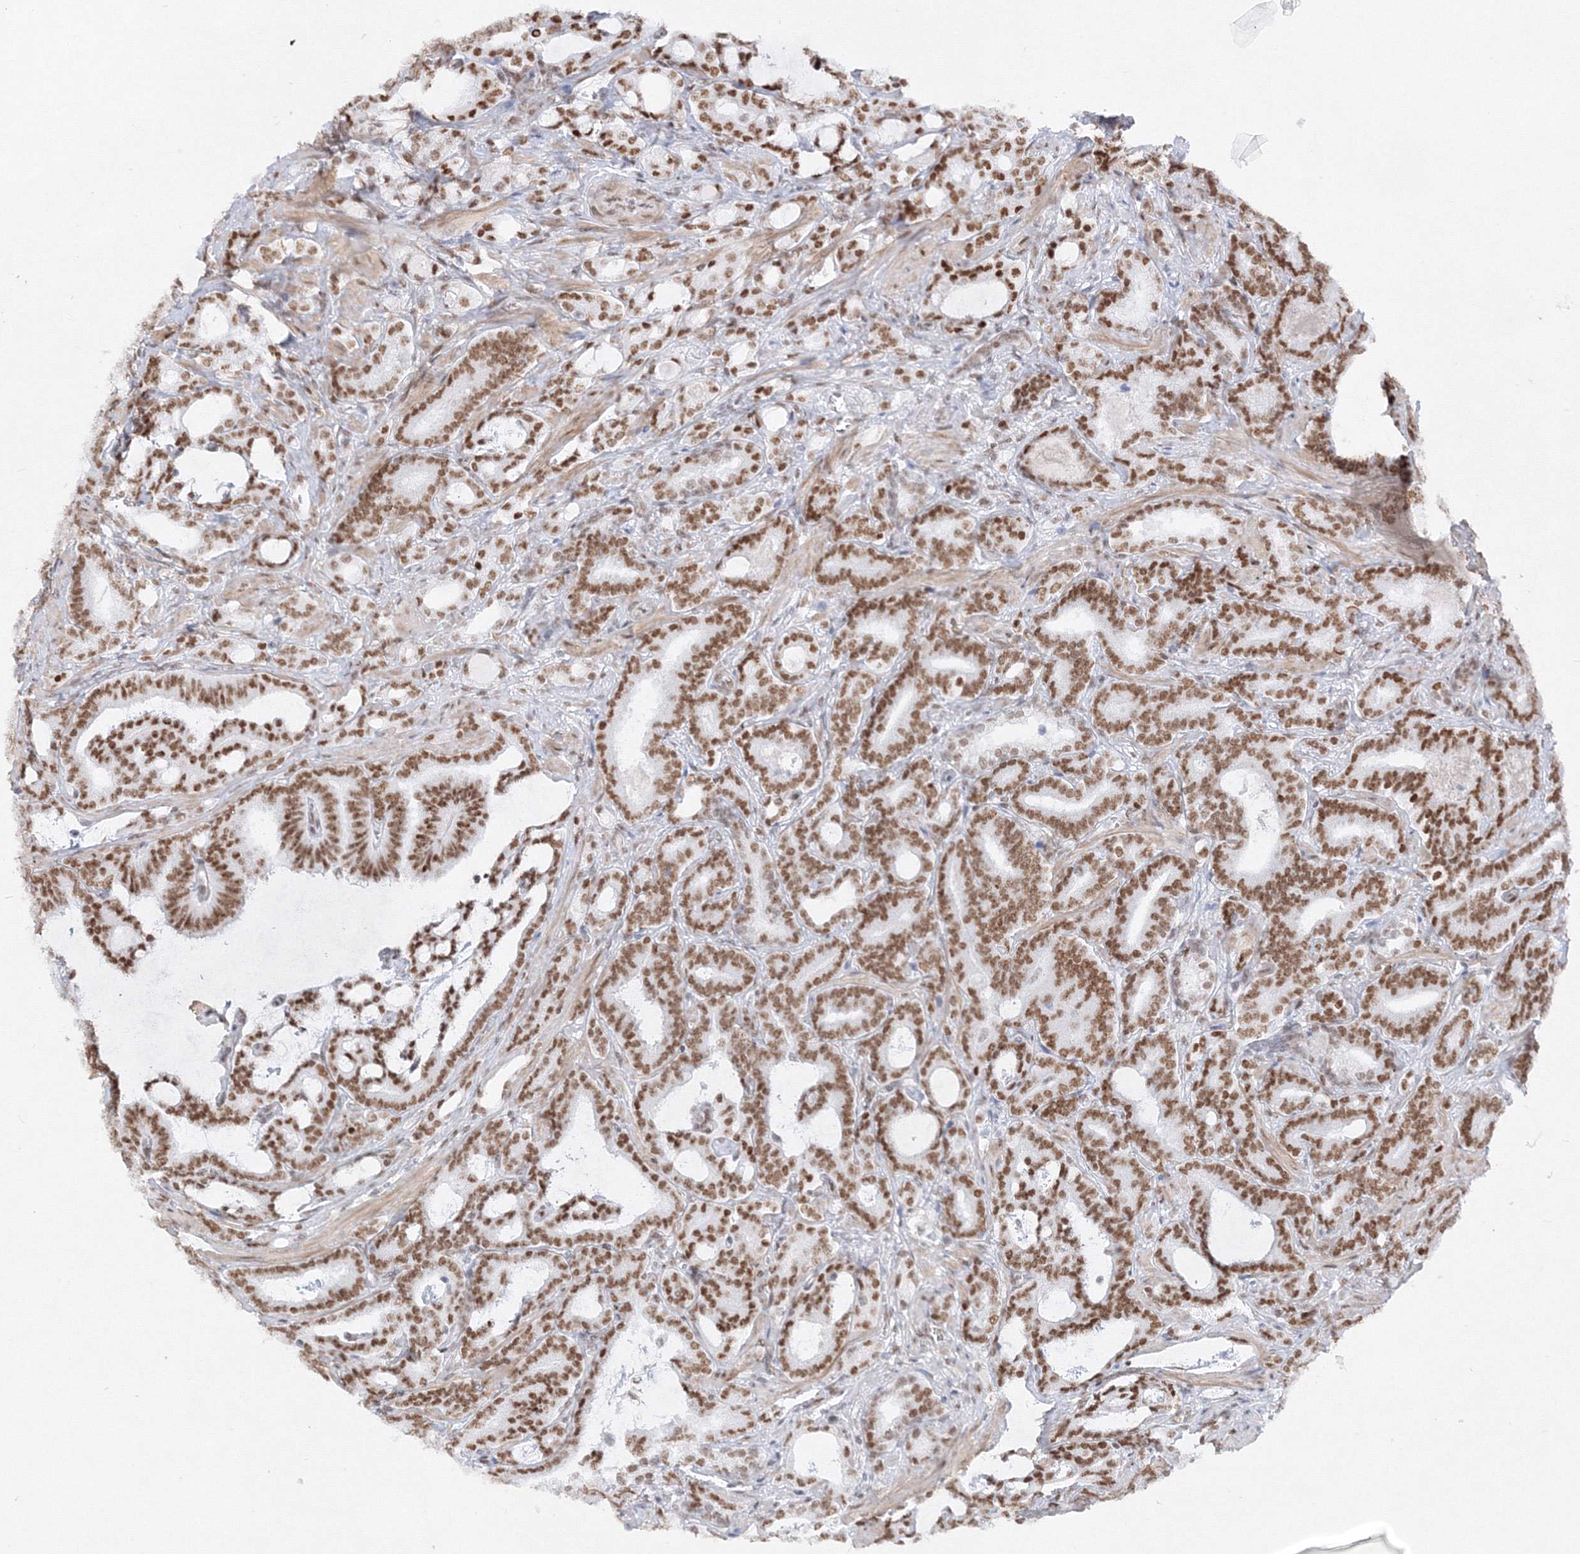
{"staining": {"intensity": "moderate", "quantity": ">75%", "location": "nuclear"}, "tissue": "prostate cancer", "cell_type": "Tumor cells", "image_type": "cancer", "snomed": [{"axis": "morphology", "description": "Adenocarcinoma, High grade"}, {"axis": "topography", "description": "Prostate and seminal vesicle, NOS"}], "caption": "Immunohistochemical staining of human prostate cancer (adenocarcinoma (high-grade)) reveals medium levels of moderate nuclear protein positivity in approximately >75% of tumor cells.", "gene": "ZNF638", "patient": {"sex": "male", "age": 67}}